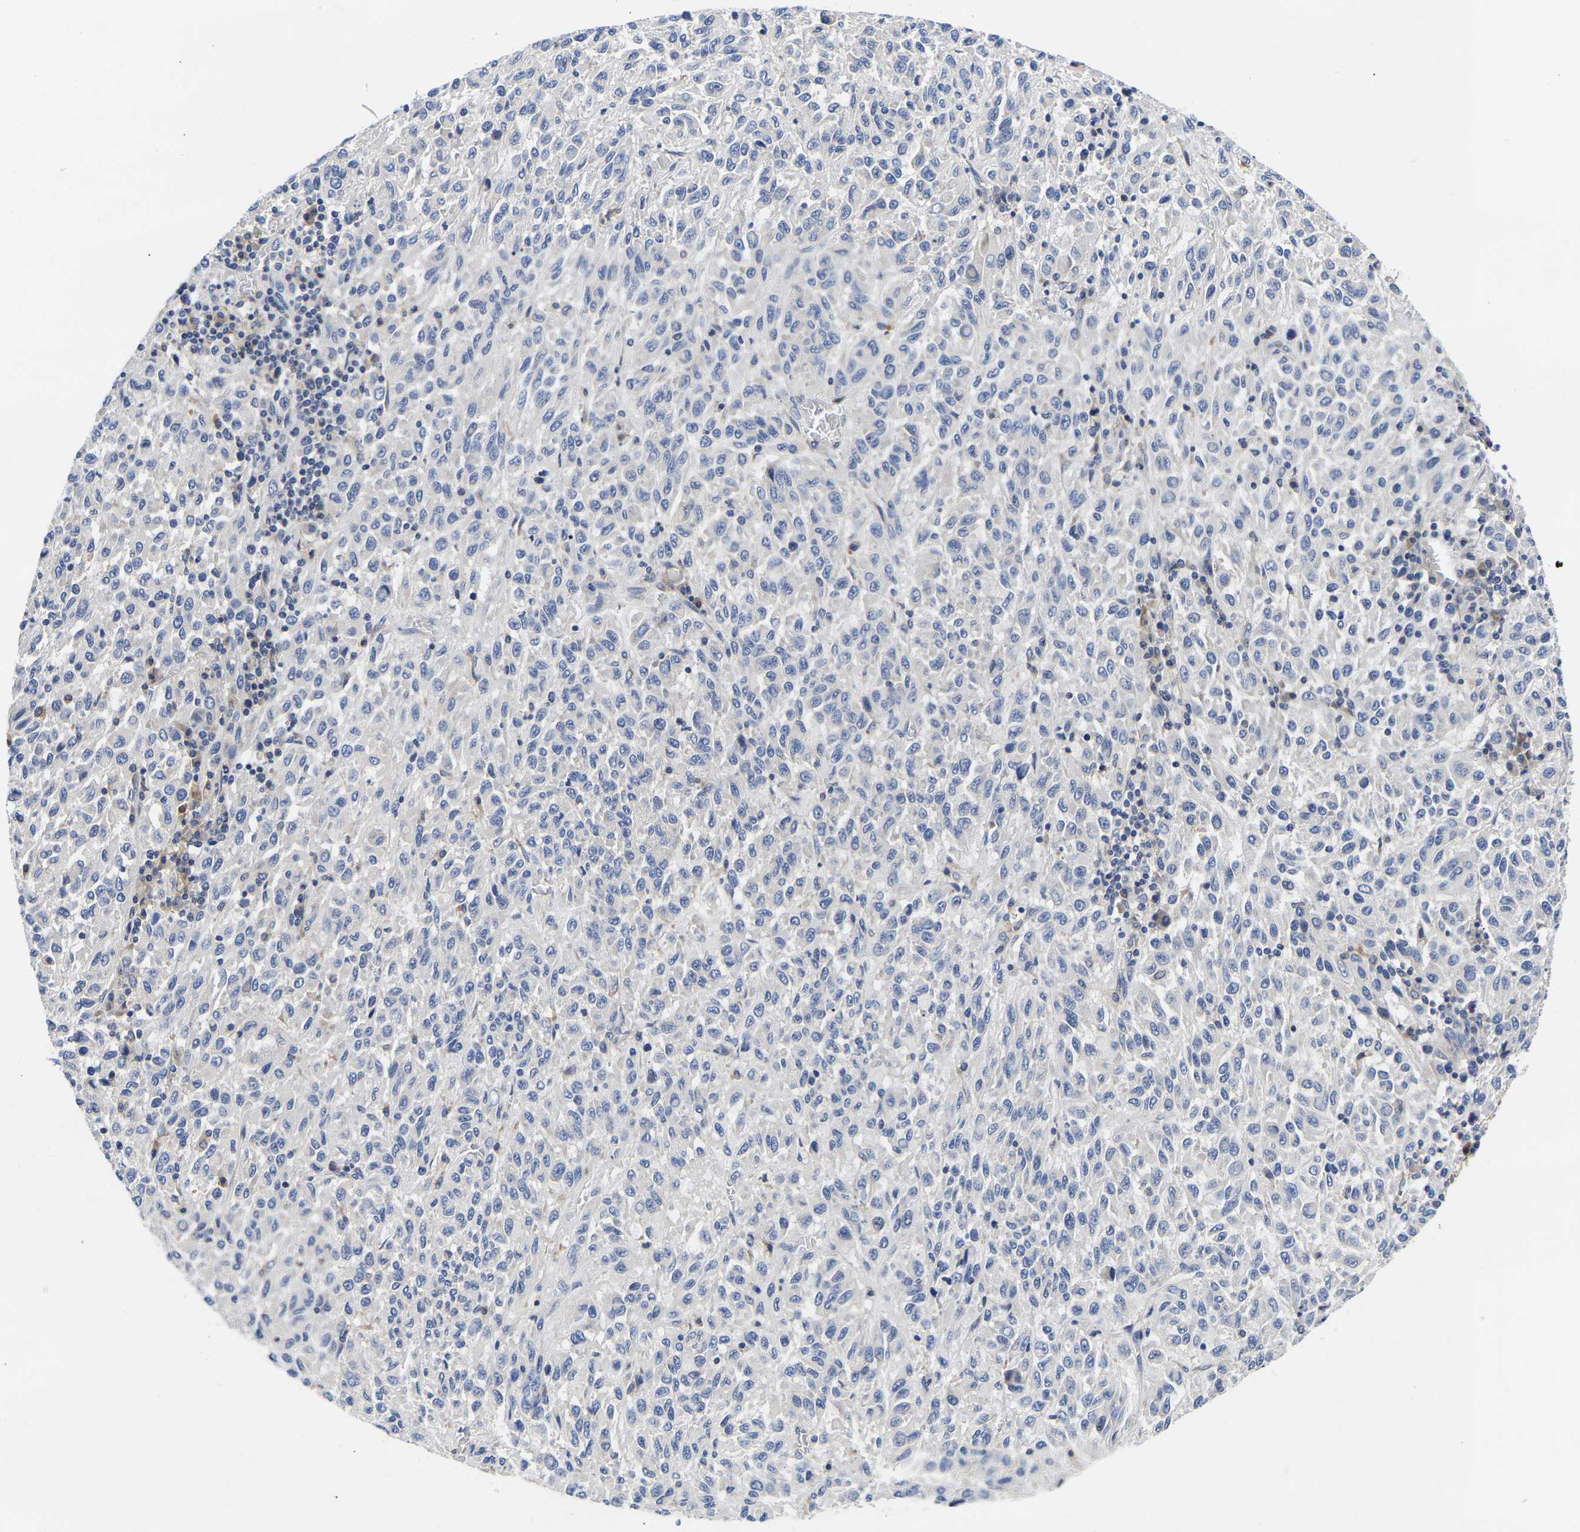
{"staining": {"intensity": "negative", "quantity": "none", "location": "none"}, "tissue": "melanoma", "cell_type": "Tumor cells", "image_type": "cancer", "snomed": [{"axis": "morphology", "description": "Malignant melanoma, Metastatic site"}, {"axis": "topography", "description": "Lung"}], "caption": "This is an IHC photomicrograph of human melanoma. There is no positivity in tumor cells.", "gene": "CCDC6", "patient": {"sex": "male", "age": 64}}